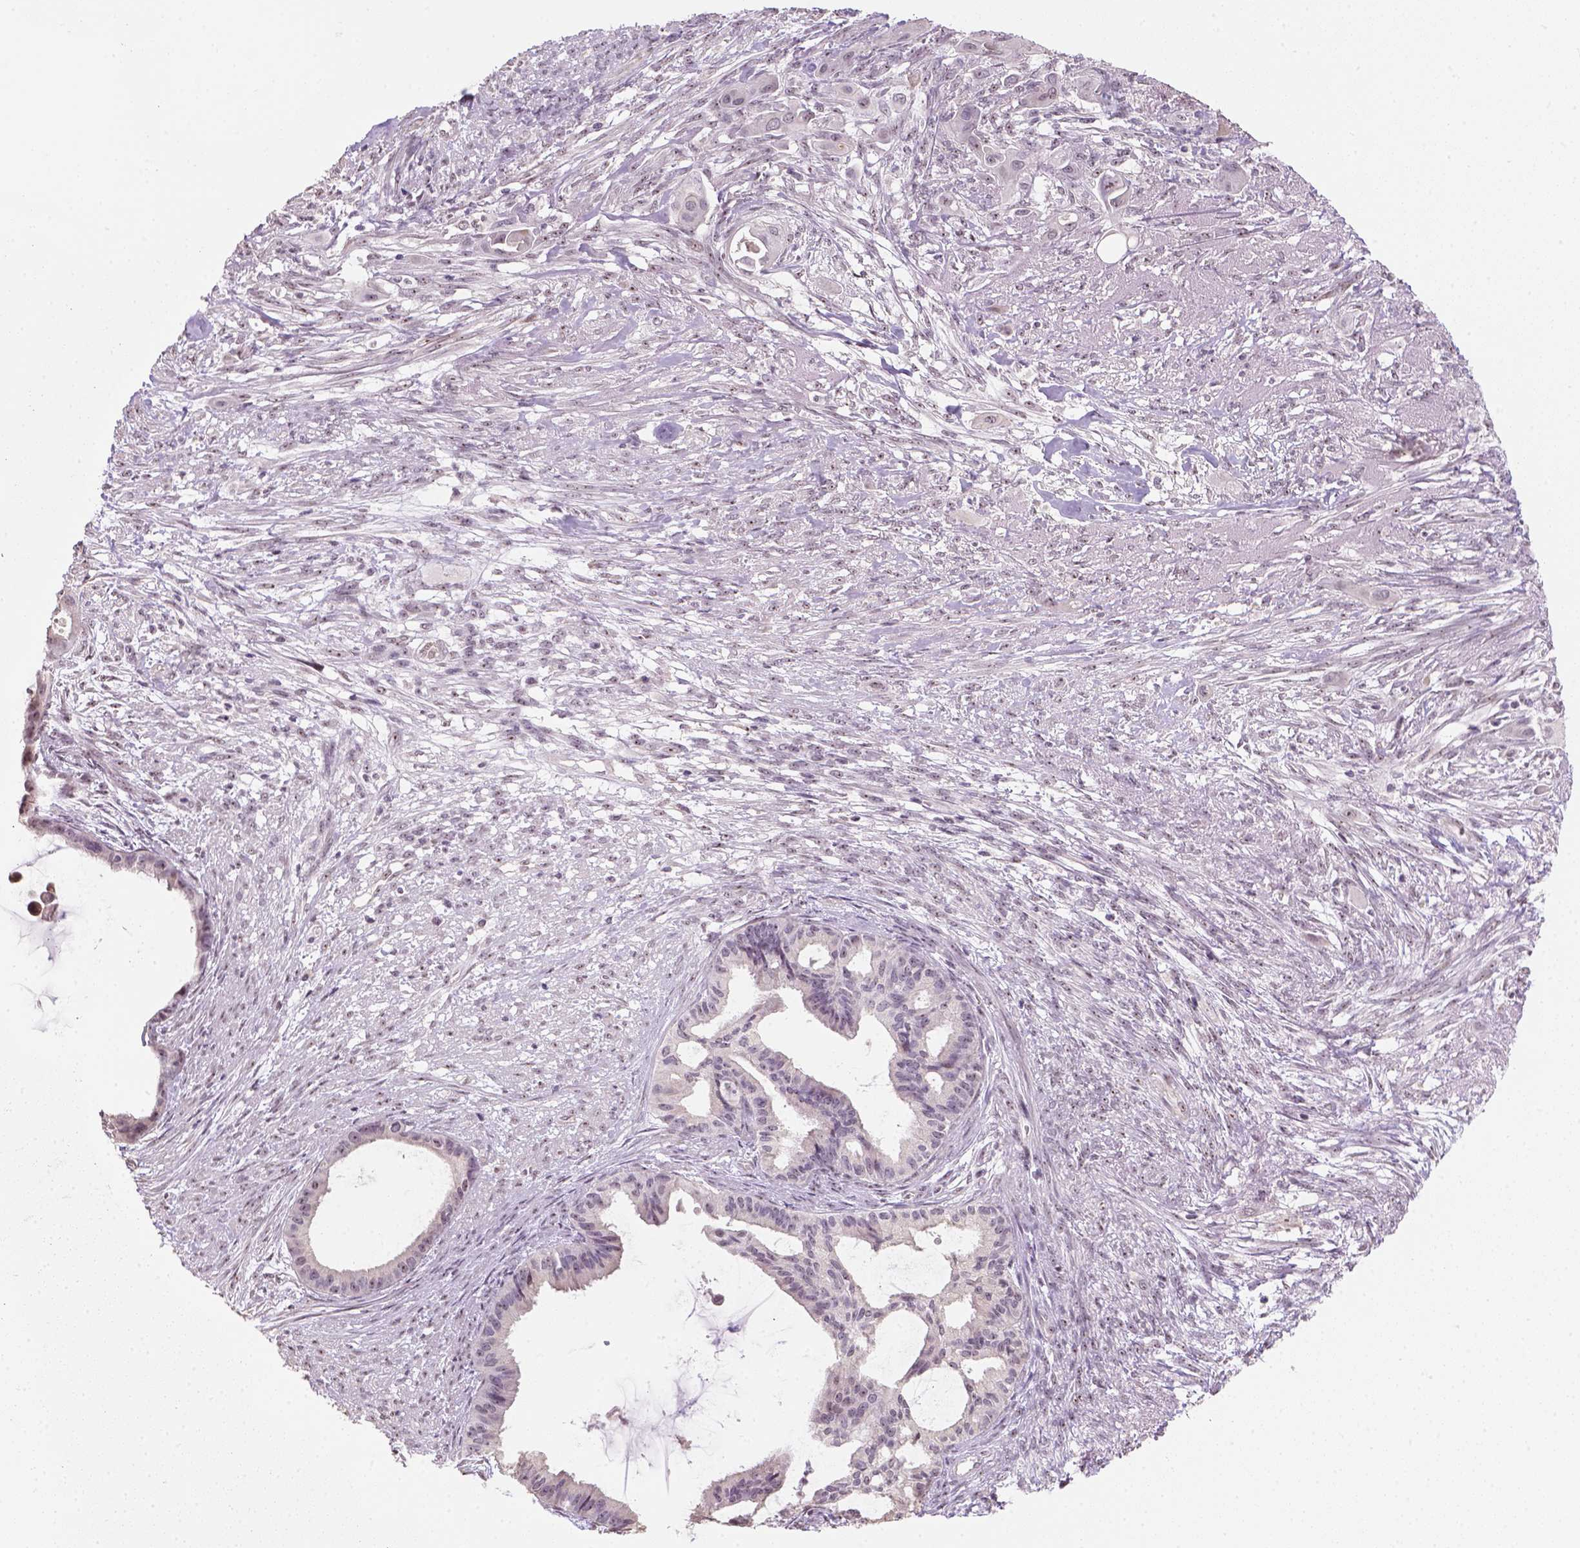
{"staining": {"intensity": "negative", "quantity": "none", "location": "none"}, "tissue": "endometrial cancer", "cell_type": "Tumor cells", "image_type": "cancer", "snomed": [{"axis": "morphology", "description": "Adenocarcinoma, NOS"}, {"axis": "topography", "description": "Endometrium"}], "caption": "The micrograph reveals no staining of tumor cells in endometrial adenocarcinoma.", "gene": "DDX50", "patient": {"sex": "female", "age": 86}}